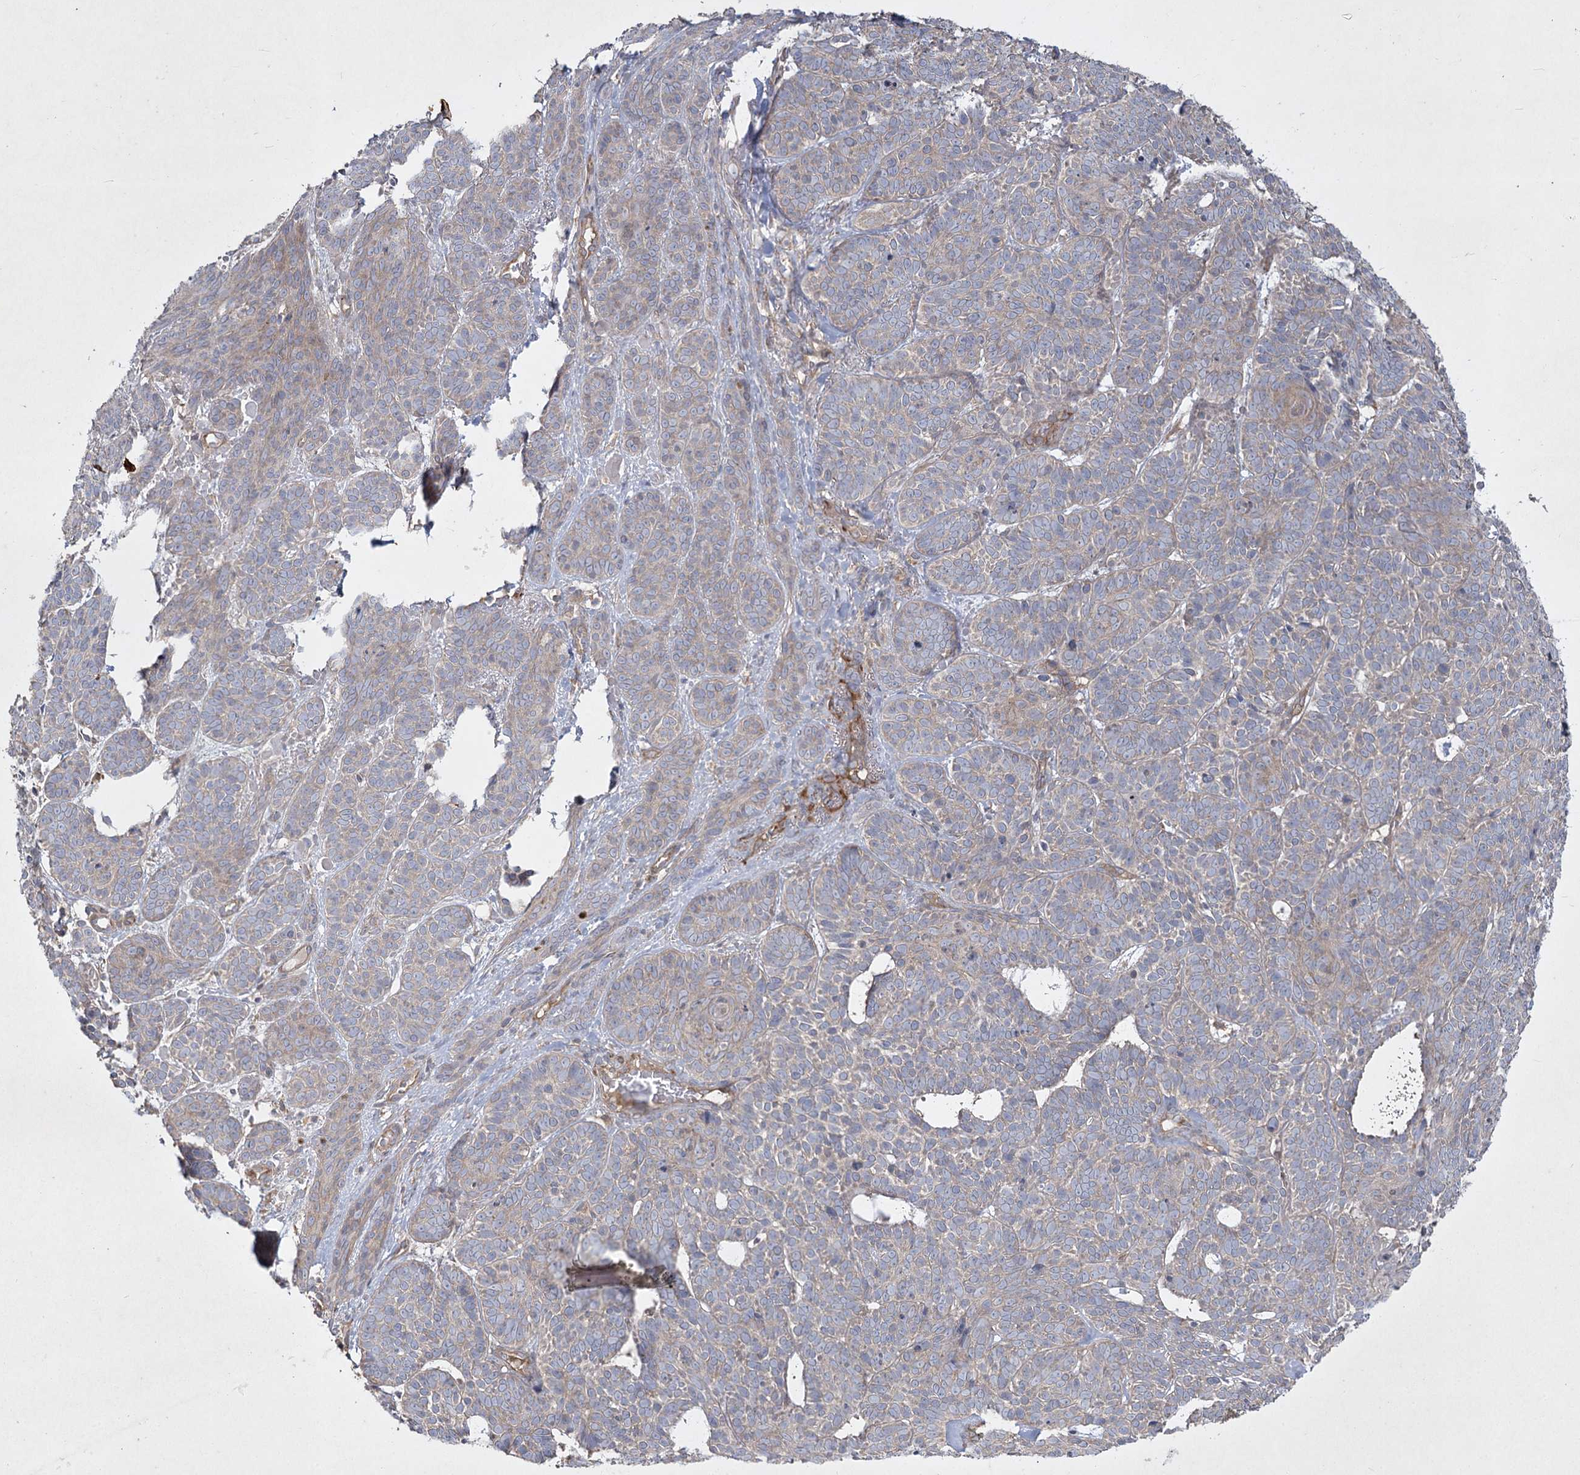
{"staining": {"intensity": "negative", "quantity": "none", "location": "none"}, "tissue": "skin cancer", "cell_type": "Tumor cells", "image_type": "cancer", "snomed": [{"axis": "morphology", "description": "Basal cell carcinoma"}, {"axis": "topography", "description": "Skin"}], "caption": "Immunohistochemistry of skin cancer exhibits no staining in tumor cells.", "gene": "SH3TC1", "patient": {"sex": "male", "age": 85}}